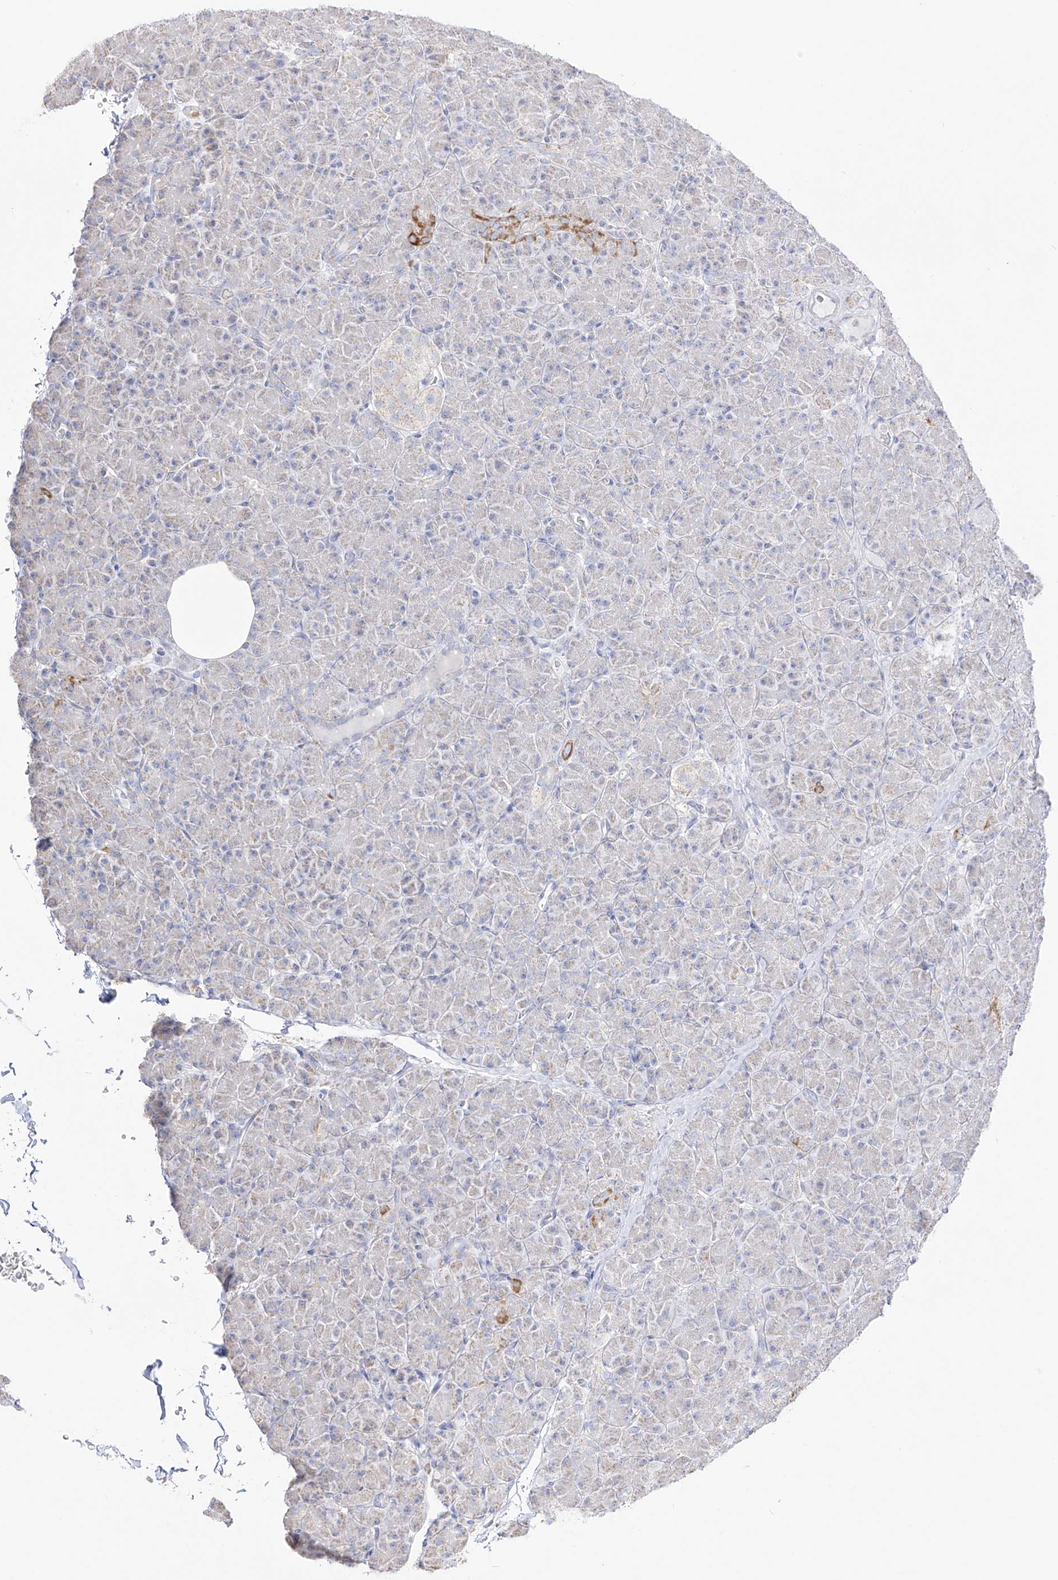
{"staining": {"intensity": "moderate", "quantity": "<25%", "location": "cytoplasmic/membranous"}, "tissue": "pancreas", "cell_type": "Exocrine glandular cells", "image_type": "normal", "snomed": [{"axis": "morphology", "description": "Normal tissue, NOS"}, {"axis": "topography", "description": "Pancreas"}], "caption": "A photomicrograph showing moderate cytoplasmic/membranous positivity in approximately <25% of exocrine glandular cells in benign pancreas, as visualized by brown immunohistochemical staining.", "gene": "RCHY1", "patient": {"sex": "female", "age": 43}}